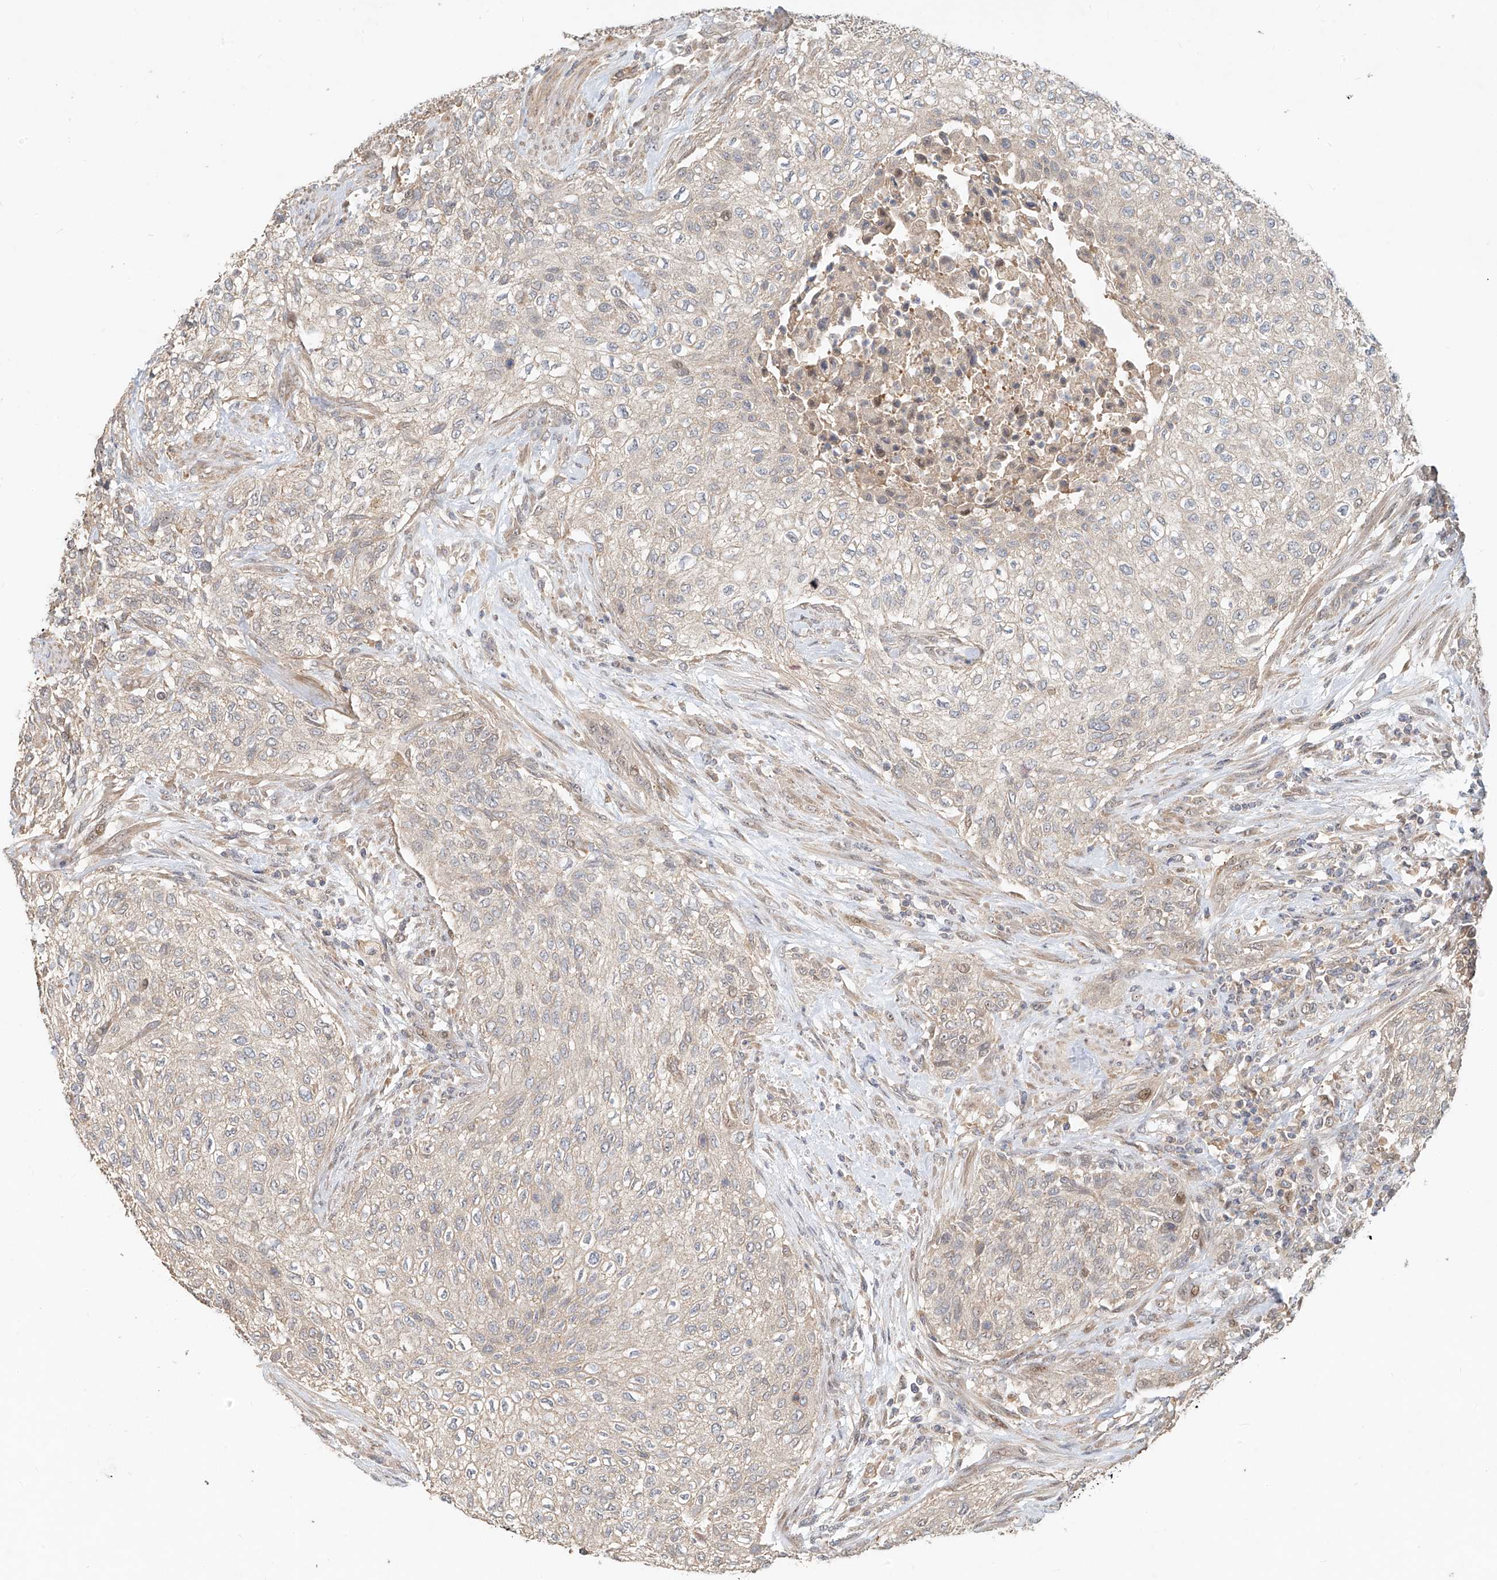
{"staining": {"intensity": "negative", "quantity": "none", "location": "none"}, "tissue": "urothelial cancer", "cell_type": "Tumor cells", "image_type": "cancer", "snomed": [{"axis": "morphology", "description": "Urothelial carcinoma, High grade"}, {"axis": "topography", "description": "Urinary bladder"}], "caption": "Immunohistochemistry photomicrograph of neoplastic tissue: urothelial cancer stained with DAB (3,3'-diaminobenzidine) demonstrates no significant protein staining in tumor cells. The staining was performed using DAB to visualize the protein expression in brown, while the nuclei were stained in blue with hematoxylin (Magnification: 20x).", "gene": "TMEM61", "patient": {"sex": "male", "age": 35}}